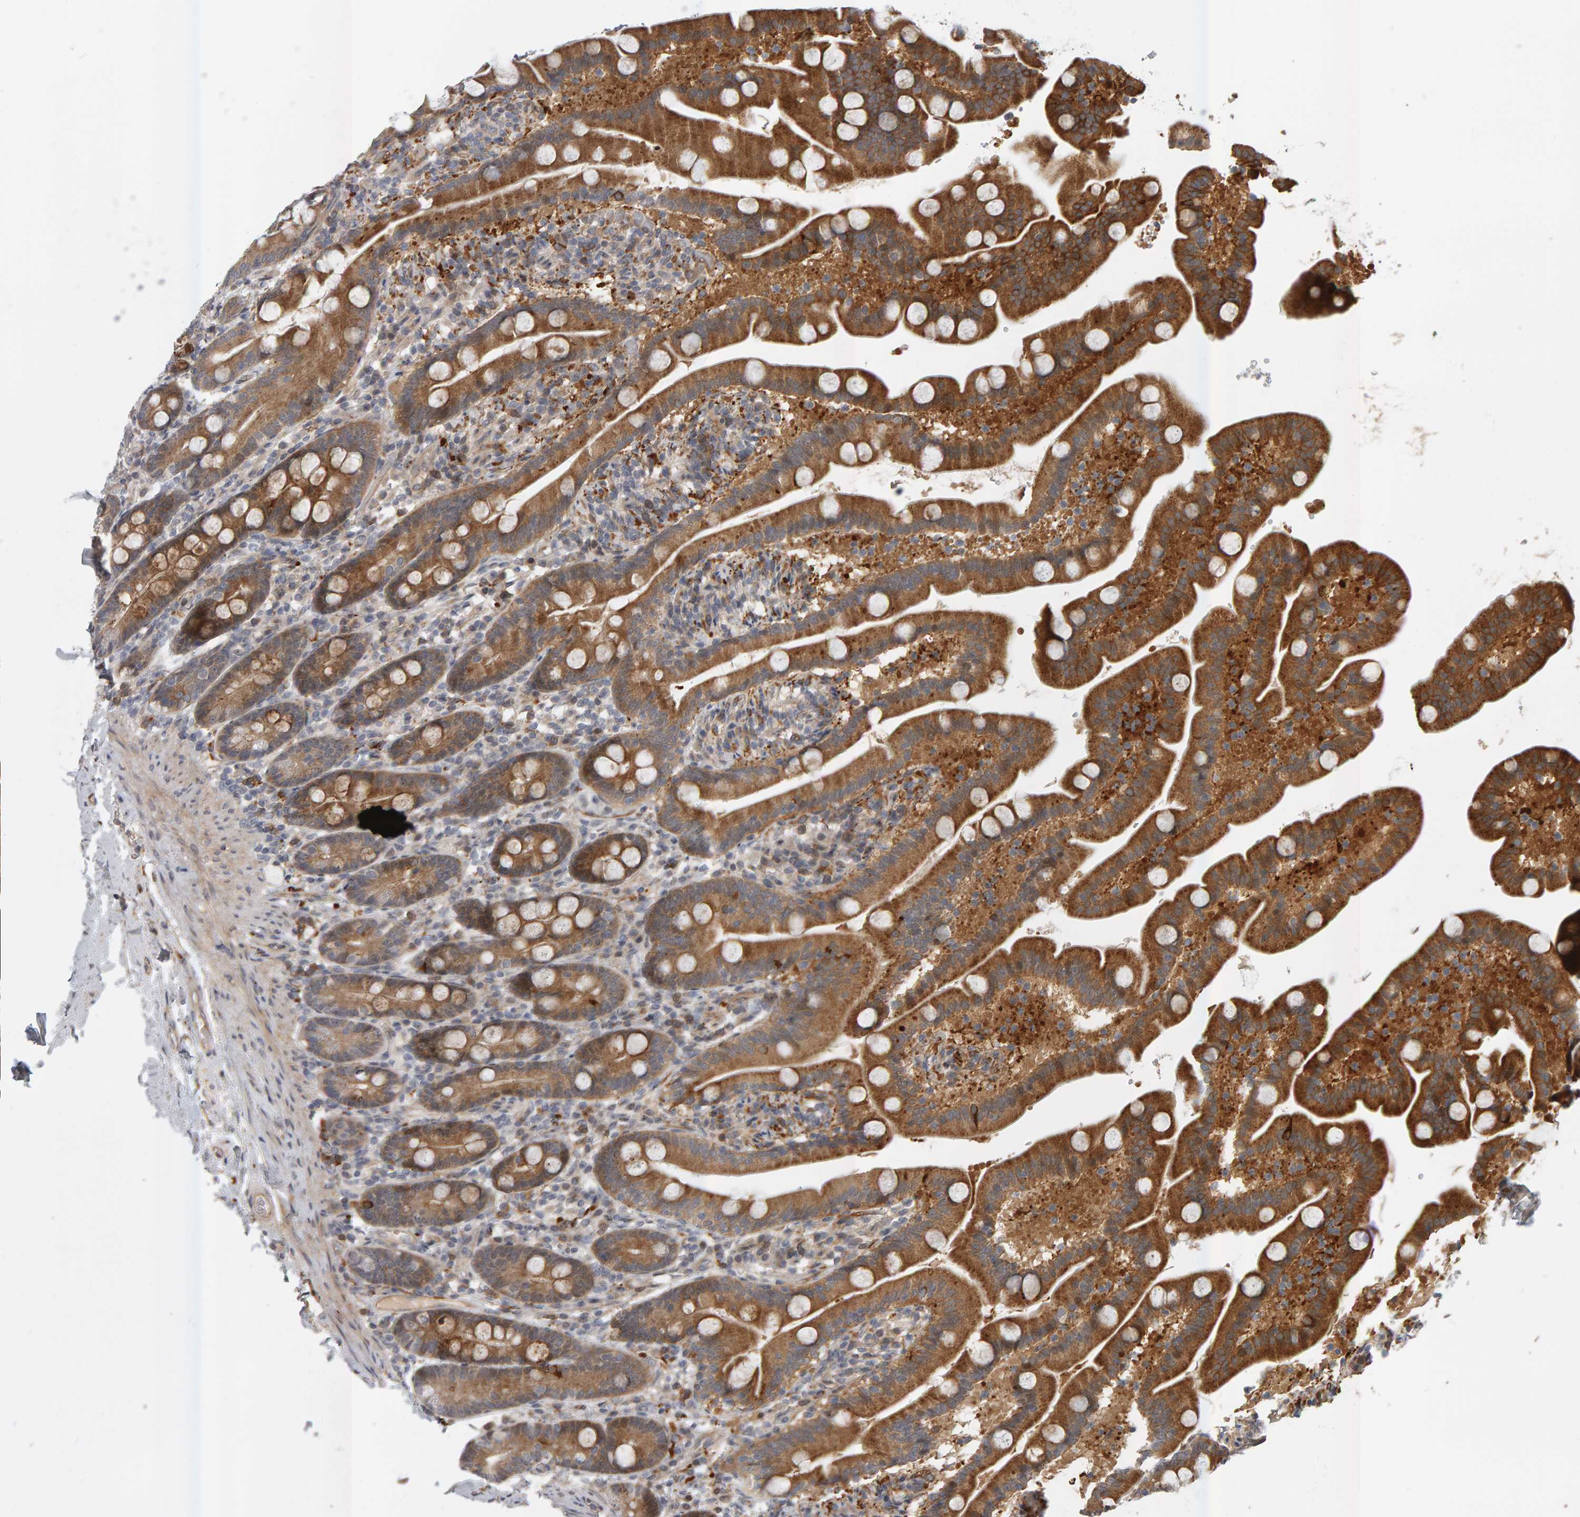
{"staining": {"intensity": "strong", "quantity": ">75%", "location": "cytoplasmic/membranous"}, "tissue": "duodenum", "cell_type": "Glandular cells", "image_type": "normal", "snomed": [{"axis": "morphology", "description": "Normal tissue, NOS"}, {"axis": "topography", "description": "Duodenum"}], "caption": "This image reveals immunohistochemistry (IHC) staining of normal human duodenum, with high strong cytoplasmic/membranous expression in about >75% of glandular cells.", "gene": "ZNF160", "patient": {"sex": "male", "age": 54}}